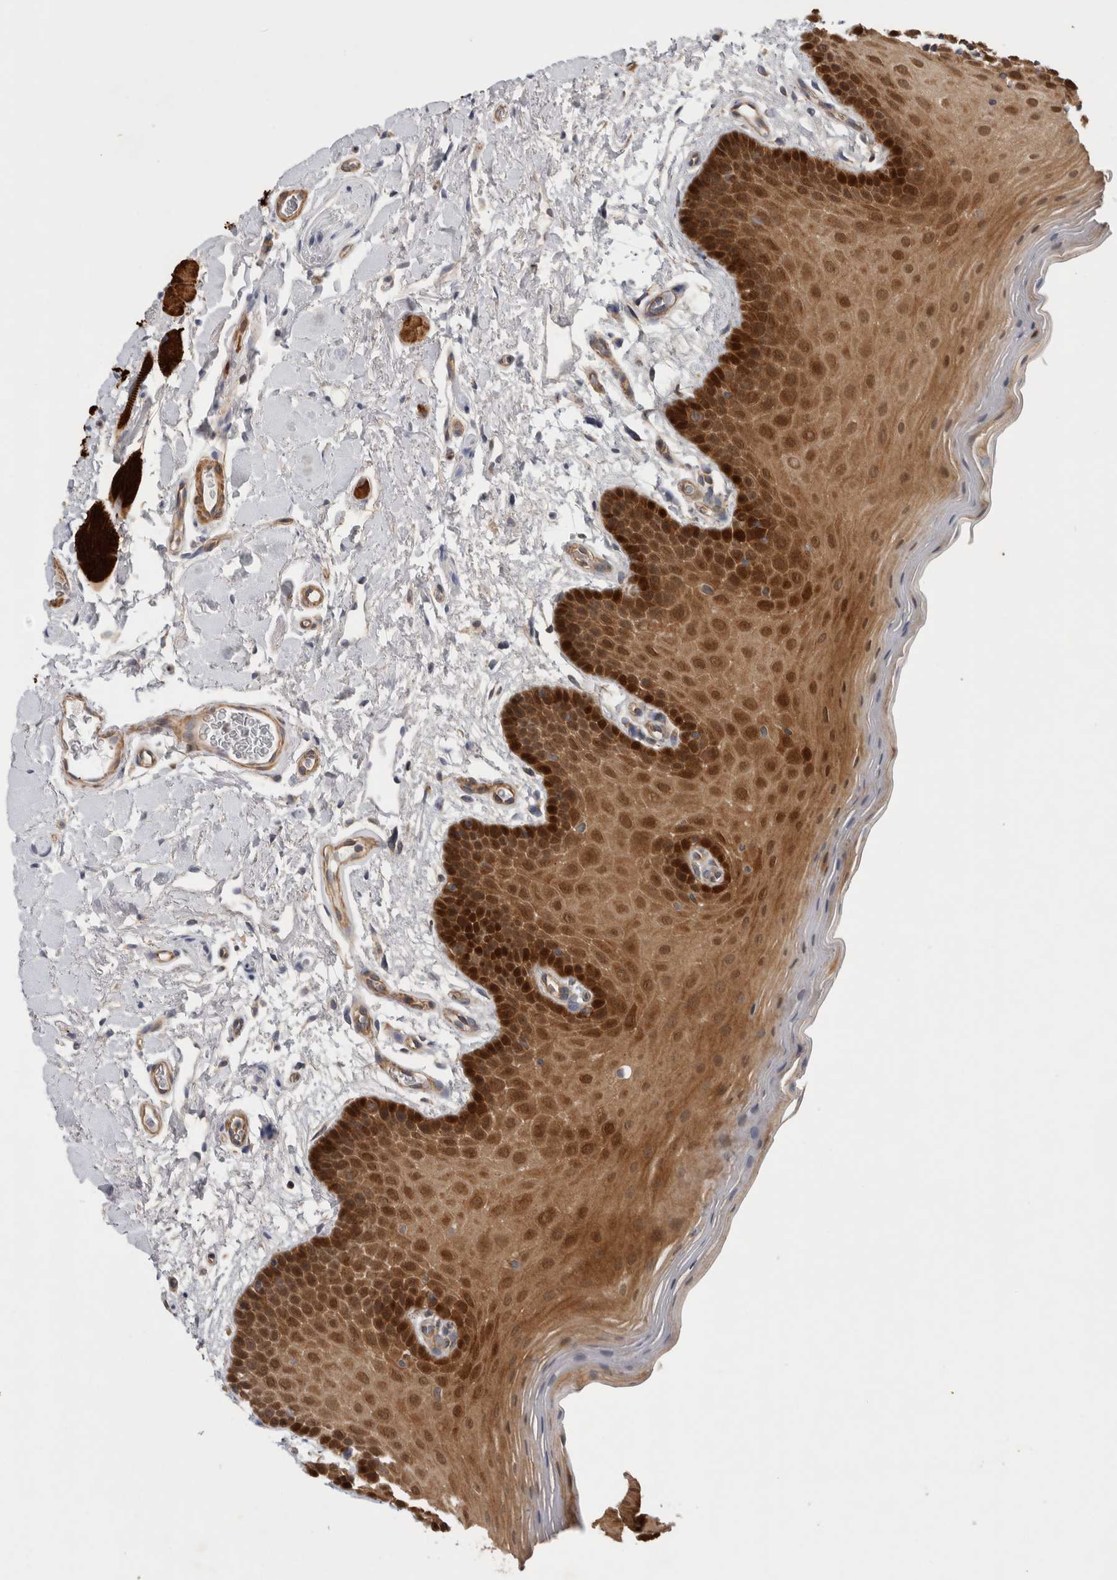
{"staining": {"intensity": "moderate", "quantity": ">75%", "location": "cytoplasmic/membranous,nuclear"}, "tissue": "oral mucosa", "cell_type": "Squamous epithelial cells", "image_type": "normal", "snomed": [{"axis": "morphology", "description": "Normal tissue, NOS"}, {"axis": "topography", "description": "Oral tissue"}], "caption": "Moderate cytoplasmic/membranous,nuclear expression for a protein is seen in about >75% of squamous epithelial cells of normal oral mucosa using IHC.", "gene": "SFXN2", "patient": {"sex": "male", "age": 62}}